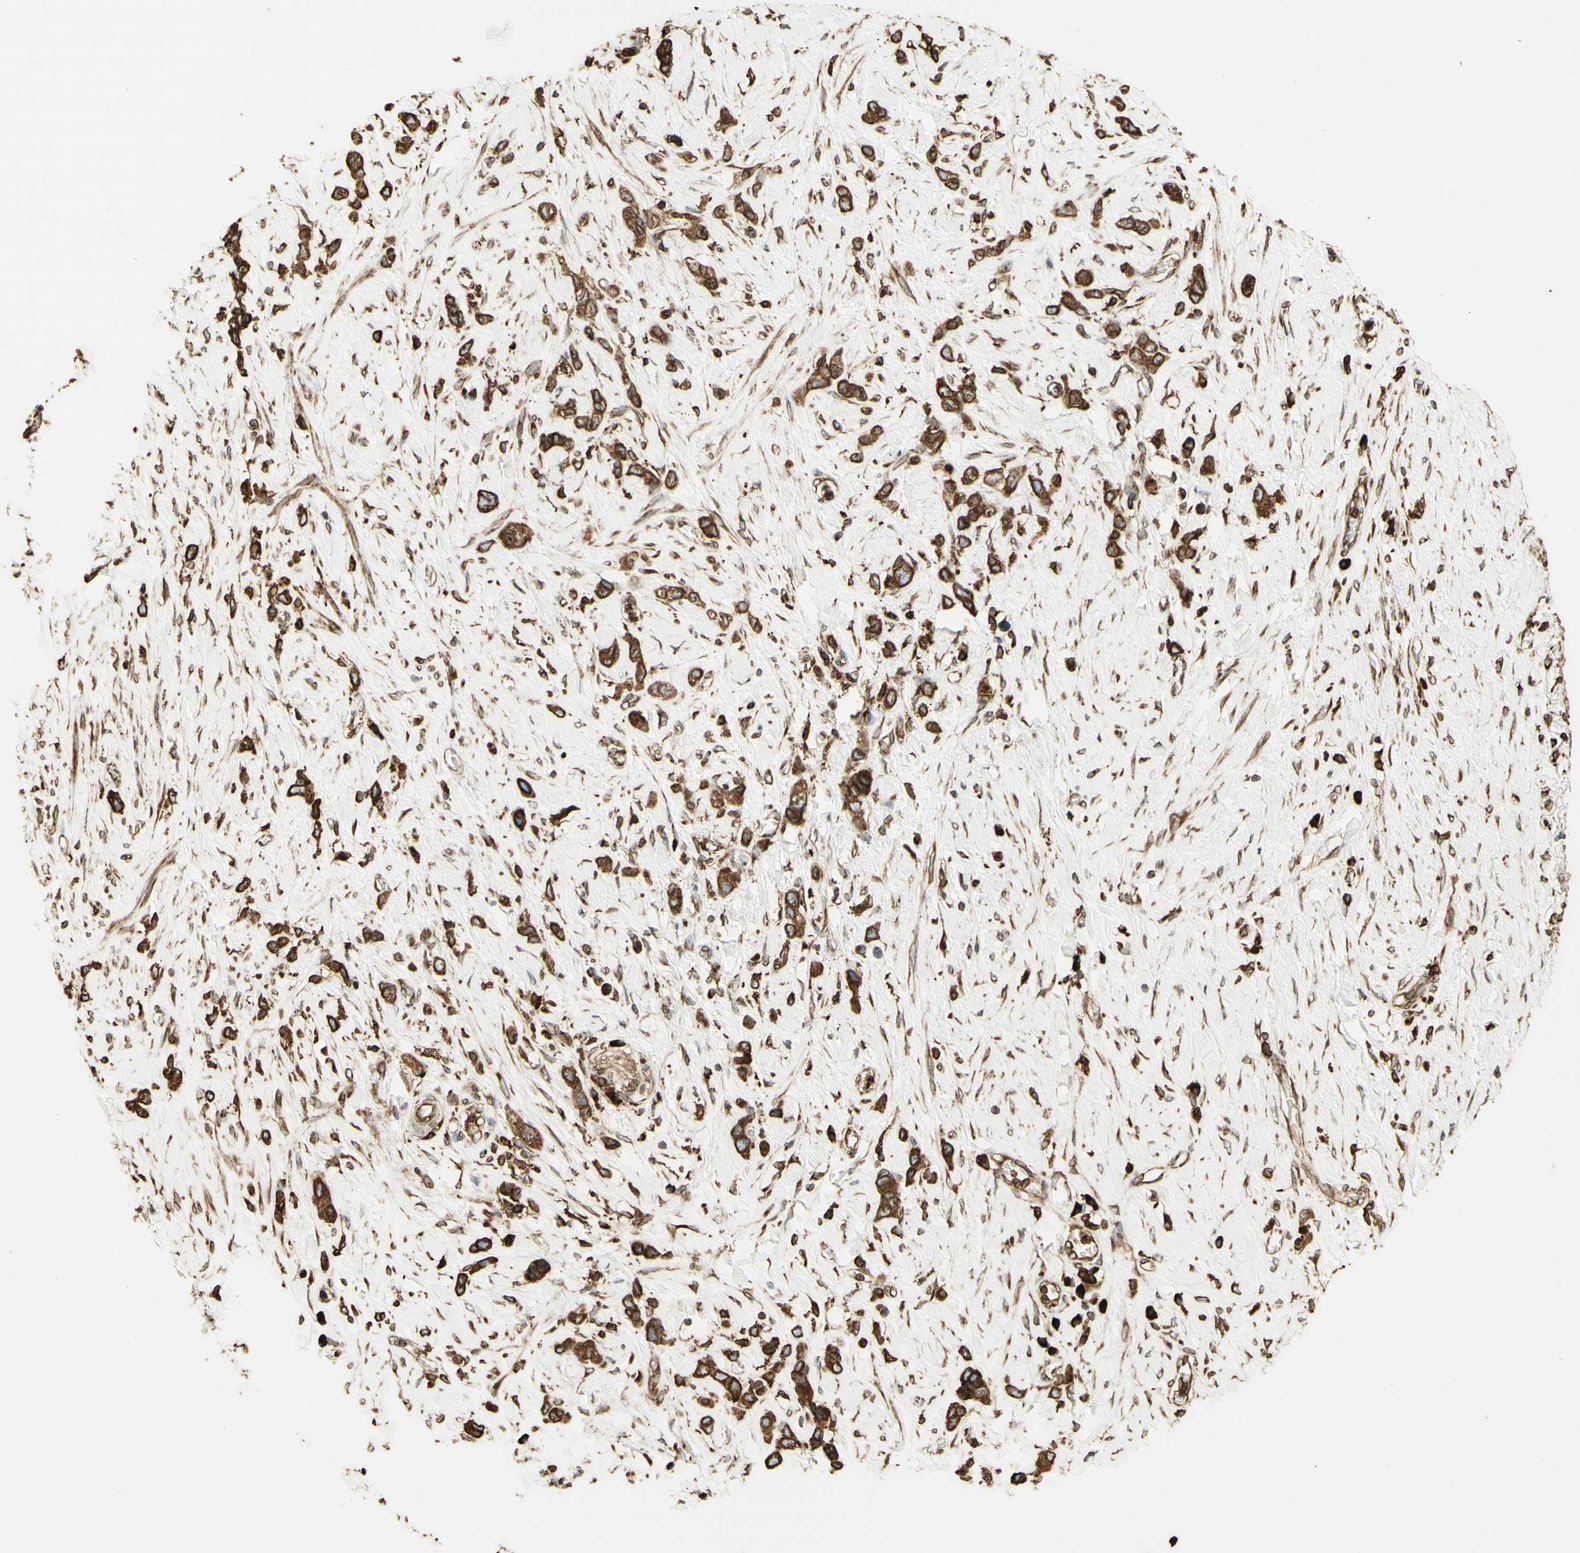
{"staining": {"intensity": "strong", "quantity": ">75%", "location": "cytoplasmic/membranous"}, "tissue": "stomach cancer", "cell_type": "Tumor cells", "image_type": "cancer", "snomed": [{"axis": "morphology", "description": "Adenocarcinoma, NOS"}, {"axis": "morphology", "description": "Adenocarcinoma, High grade"}, {"axis": "topography", "description": "Stomach, upper"}, {"axis": "topography", "description": "Stomach, lower"}], "caption": "The image shows staining of high-grade adenocarcinoma (stomach), revealing strong cytoplasmic/membranous protein staining (brown color) within tumor cells.", "gene": "CANX", "patient": {"sex": "female", "age": 65}}